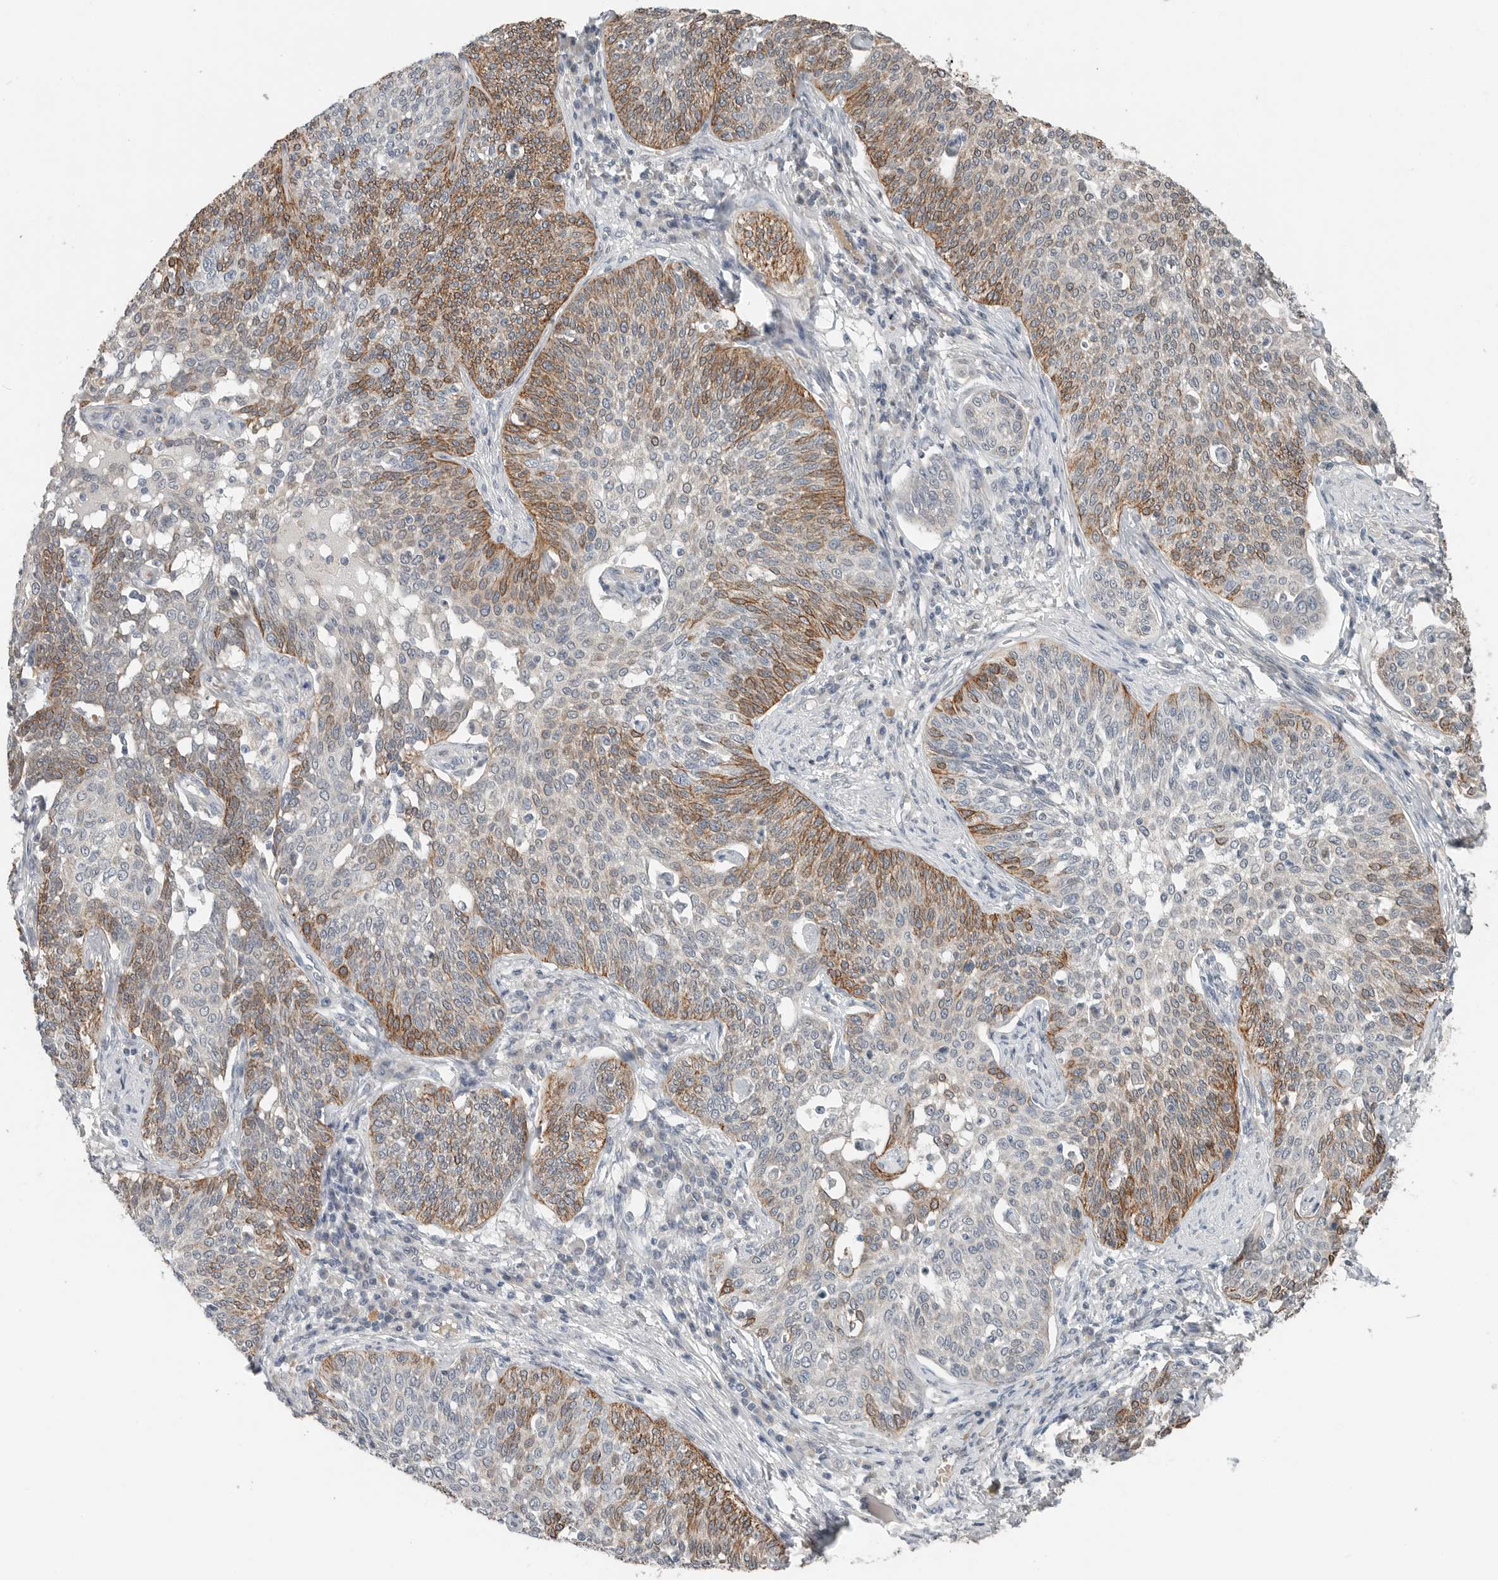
{"staining": {"intensity": "moderate", "quantity": "25%-75%", "location": "cytoplasmic/membranous"}, "tissue": "cervical cancer", "cell_type": "Tumor cells", "image_type": "cancer", "snomed": [{"axis": "morphology", "description": "Squamous cell carcinoma, NOS"}, {"axis": "topography", "description": "Cervix"}], "caption": "A medium amount of moderate cytoplasmic/membranous staining is appreciated in about 25%-75% of tumor cells in cervical squamous cell carcinoma tissue. The protein is stained brown, and the nuclei are stained in blue (DAB (3,3'-diaminobenzidine) IHC with brightfield microscopy, high magnification).", "gene": "FCRLB", "patient": {"sex": "female", "age": 34}}